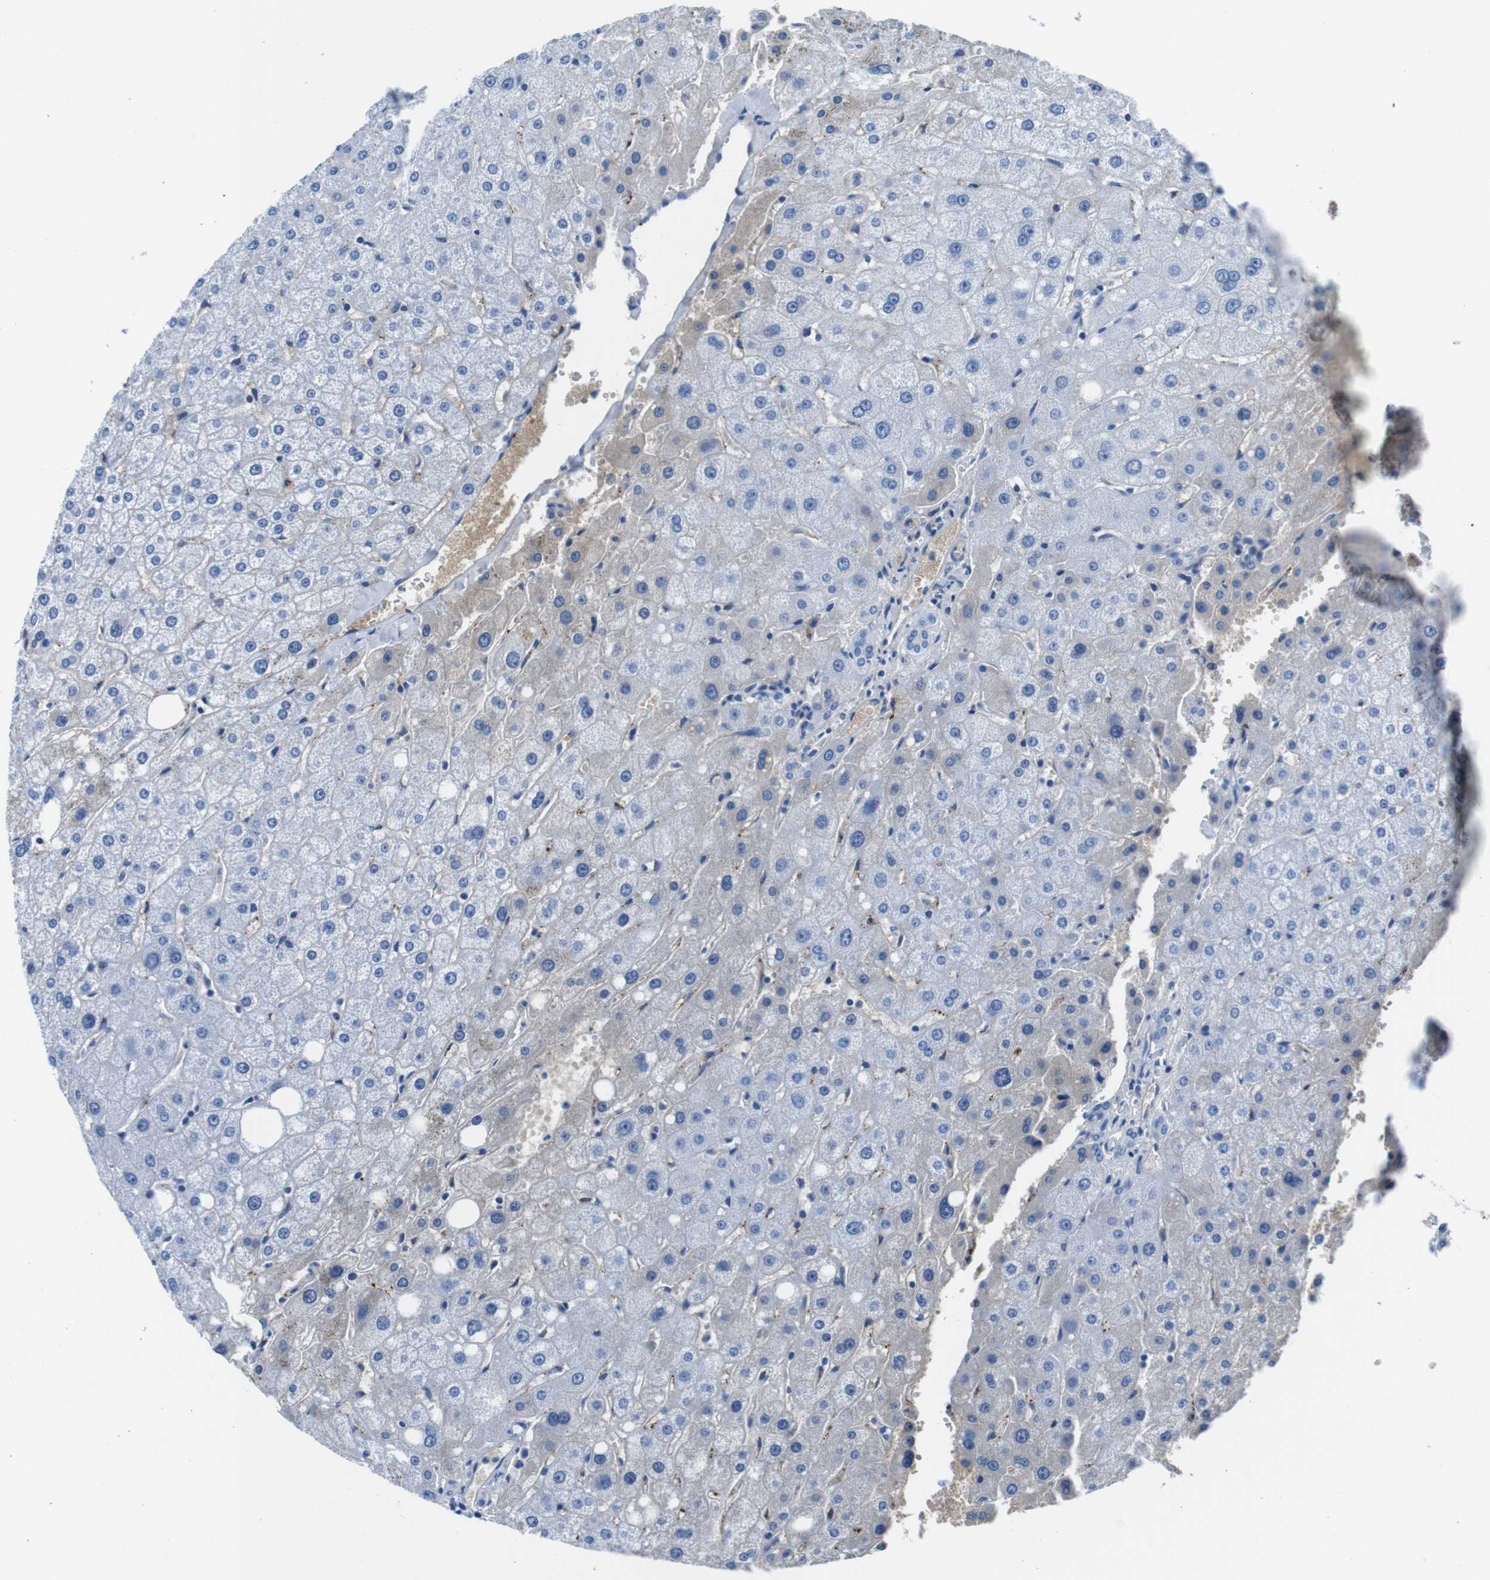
{"staining": {"intensity": "negative", "quantity": "none", "location": "none"}, "tissue": "liver", "cell_type": "Cholangiocytes", "image_type": "normal", "snomed": [{"axis": "morphology", "description": "Normal tissue, NOS"}, {"axis": "topography", "description": "Liver"}], "caption": "Immunohistochemistry histopathology image of benign liver stained for a protein (brown), which exhibits no staining in cholangiocytes.", "gene": "IGKC", "patient": {"sex": "male", "age": 73}}